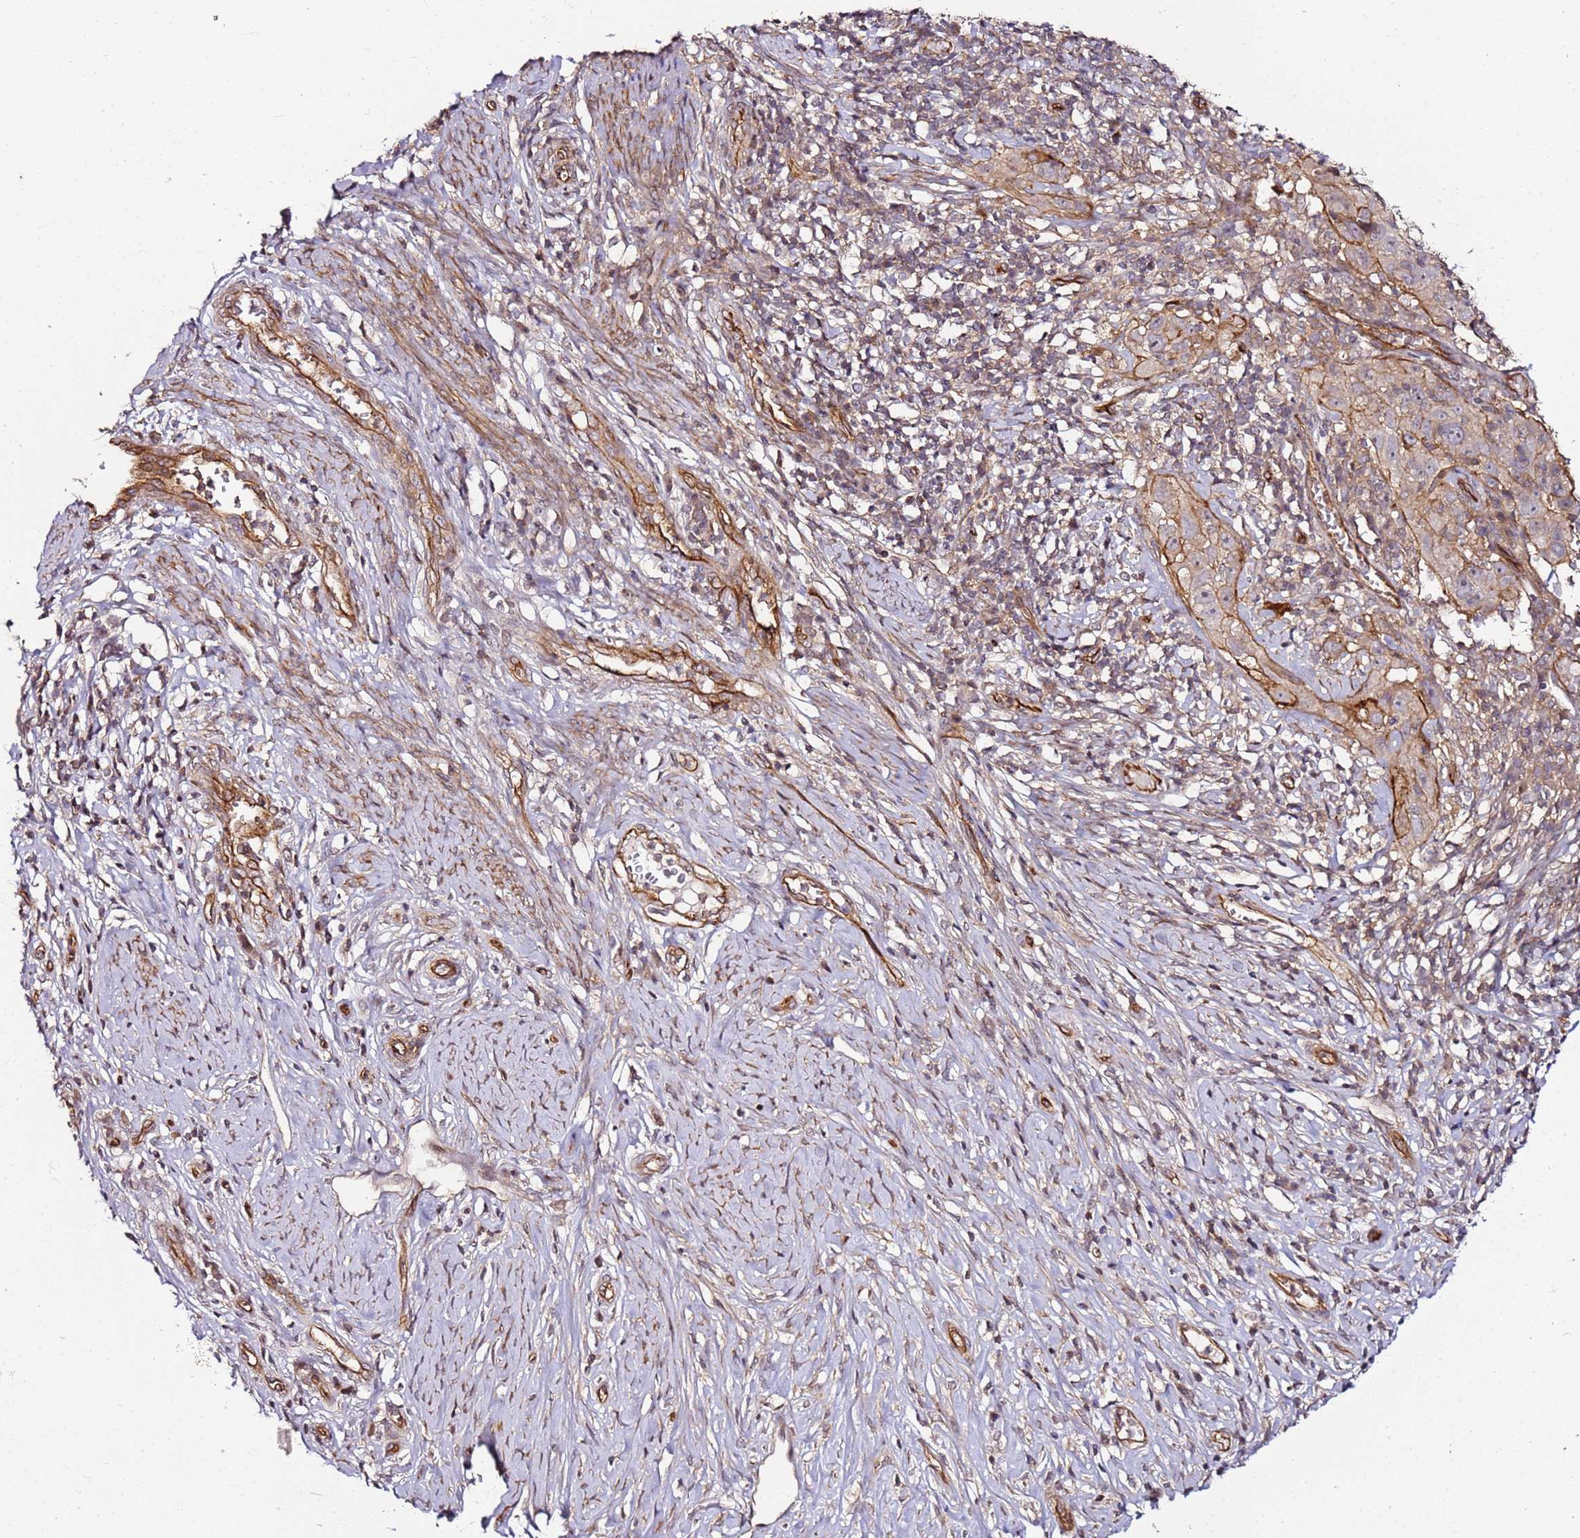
{"staining": {"intensity": "weak", "quantity": "<25%", "location": "cytoplasmic/membranous"}, "tissue": "cervical cancer", "cell_type": "Tumor cells", "image_type": "cancer", "snomed": [{"axis": "morphology", "description": "Squamous cell carcinoma, NOS"}, {"axis": "topography", "description": "Cervix"}], "caption": "Photomicrograph shows no protein staining in tumor cells of cervical cancer tissue.", "gene": "CCNYL1", "patient": {"sex": "female", "age": 31}}